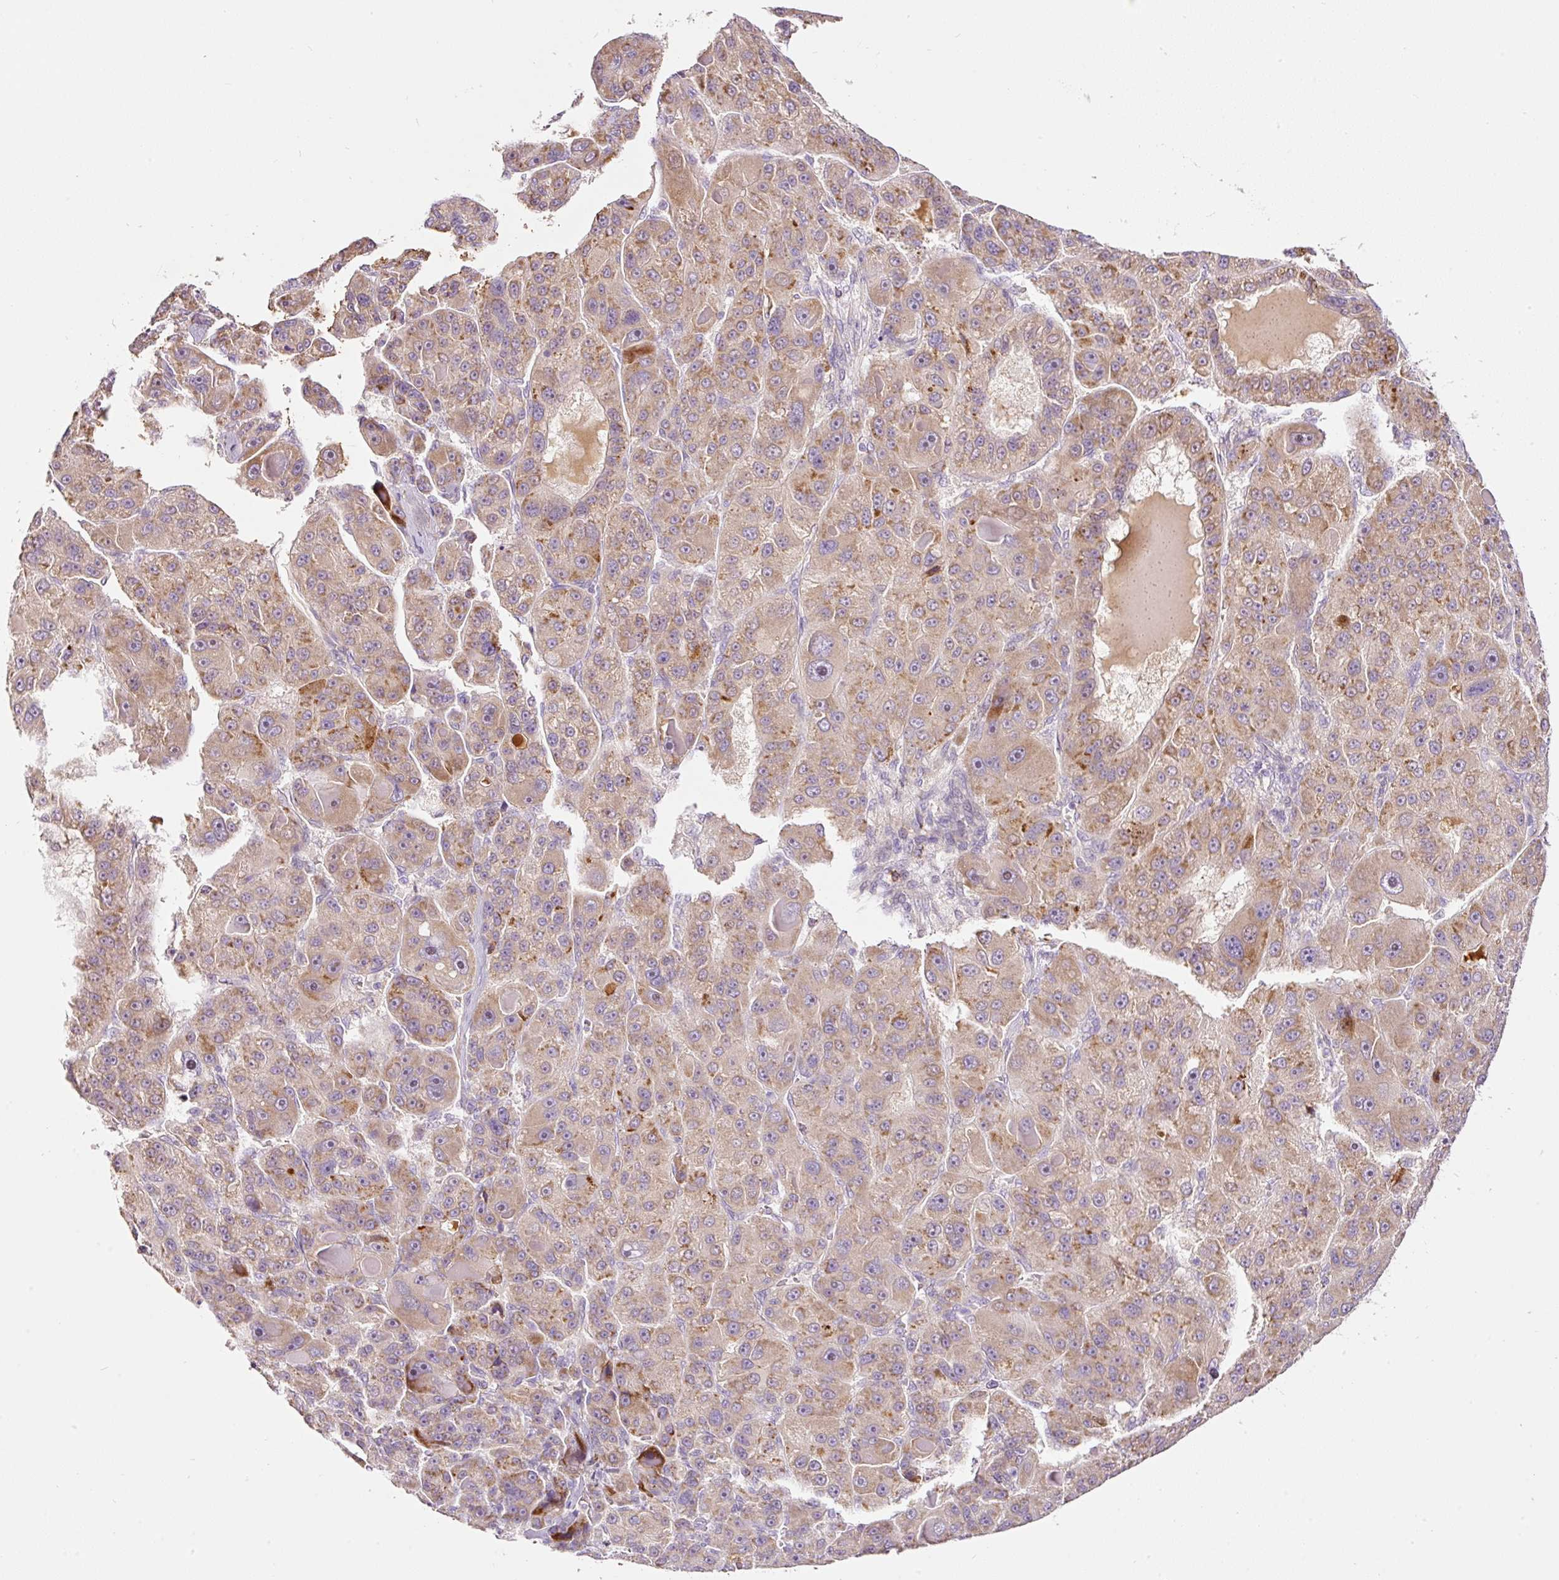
{"staining": {"intensity": "moderate", "quantity": ">75%", "location": "cytoplasmic/membranous"}, "tissue": "liver cancer", "cell_type": "Tumor cells", "image_type": "cancer", "snomed": [{"axis": "morphology", "description": "Carcinoma, Hepatocellular, NOS"}, {"axis": "topography", "description": "Liver"}], "caption": "Protein expression by IHC displays moderate cytoplasmic/membranous positivity in approximately >75% of tumor cells in liver cancer. The staining was performed using DAB (3,3'-diaminobenzidine) to visualize the protein expression in brown, while the nuclei were stained in blue with hematoxylin (Magnification: 20x).", "gene": "RSPO2", "patient": {"sex": "male", "age": 76}}